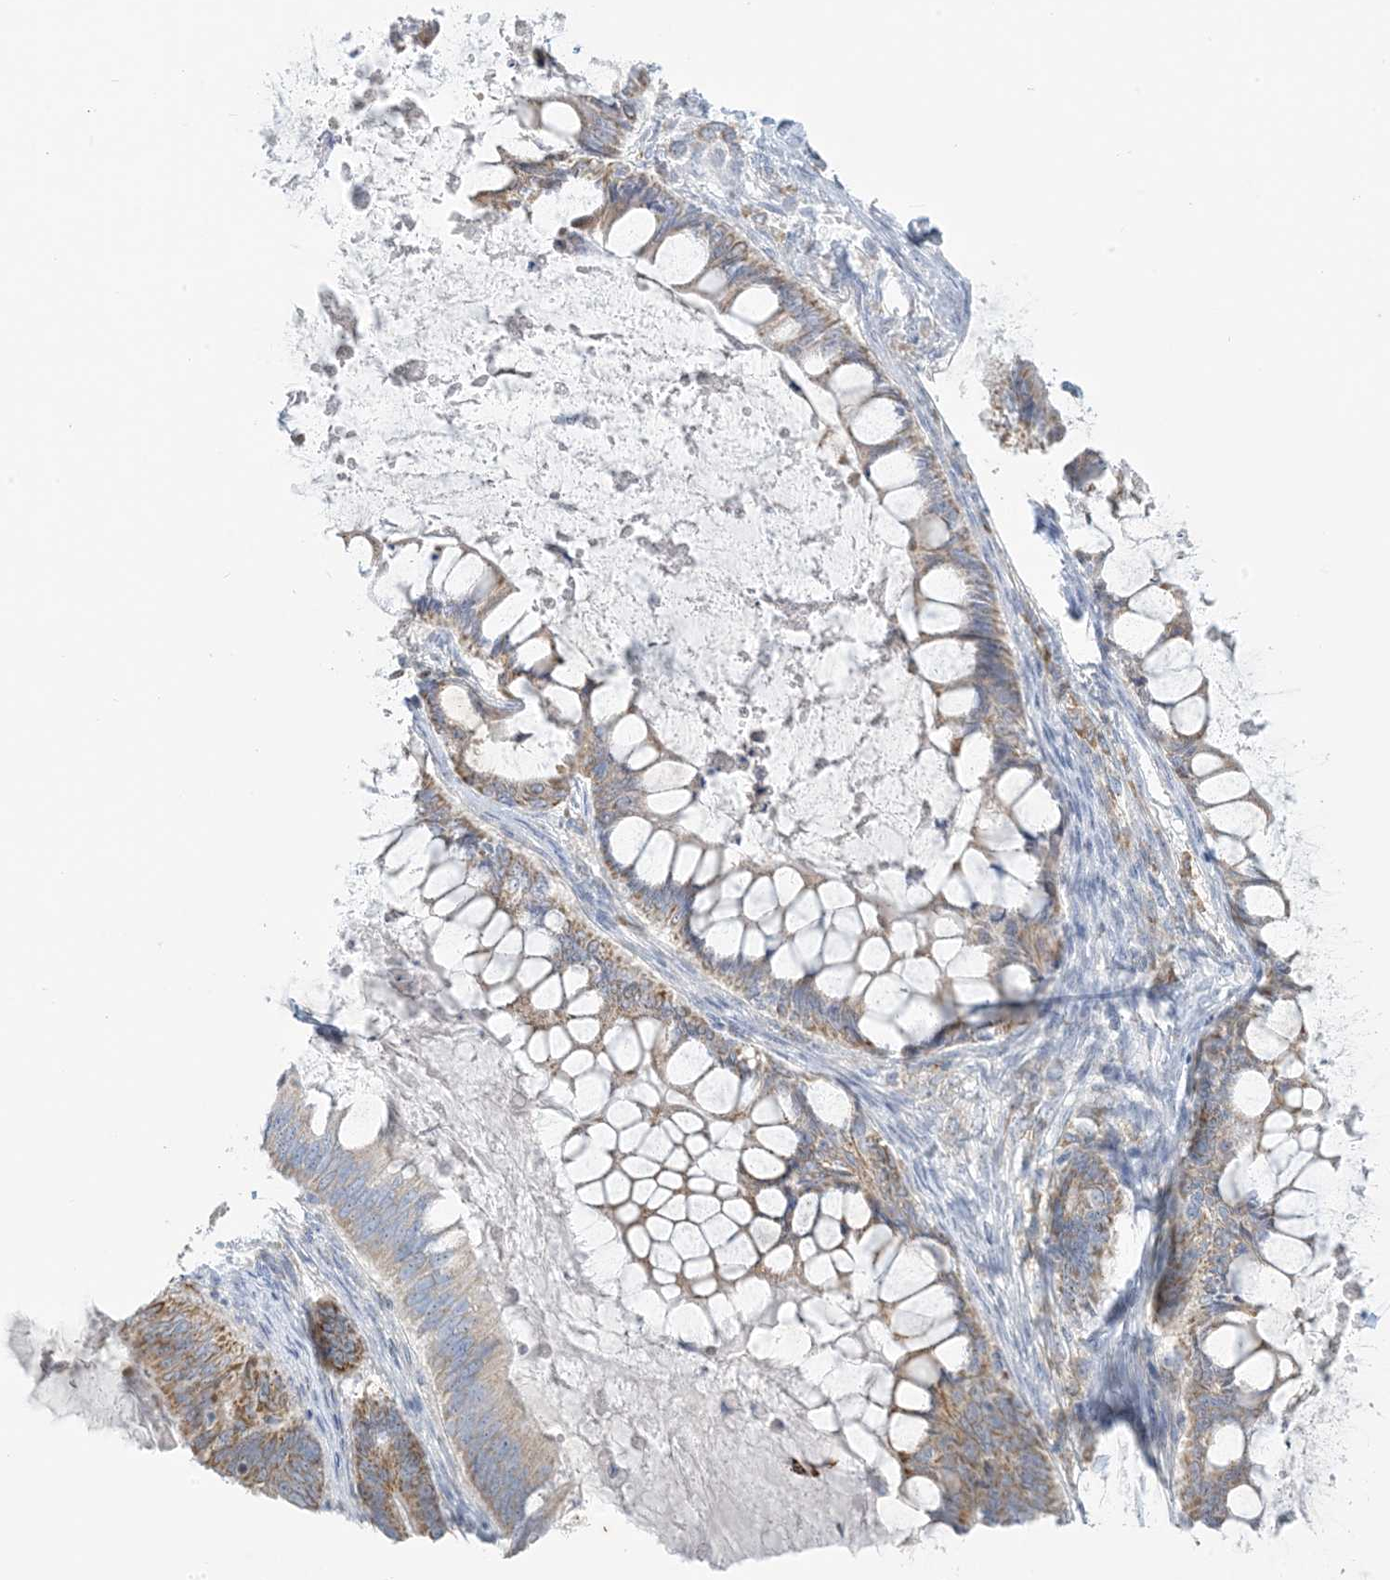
{"staining": {"intensity": "moderate", "quantity": ">75%", "location": "cytoplasmic/membranous"}, "tissue": "ovarian cancer", "cell_type": "Tumor cells", "image_type": "cancer", "snomed": [{"axis": "morphology", "description": "Cystadenocarcinoma, mucinous, NOS"}, {"axis": "topography", "description": "Ovary"}], "caption": "Ovarian cancer stained for a protein (brown) exhibits moderate cytoplasmic/membranous positive staining in approximately >75% of tumor cells.", "gene": "ZDHHC4", "patient": {"sex": "female", "age": 61}}